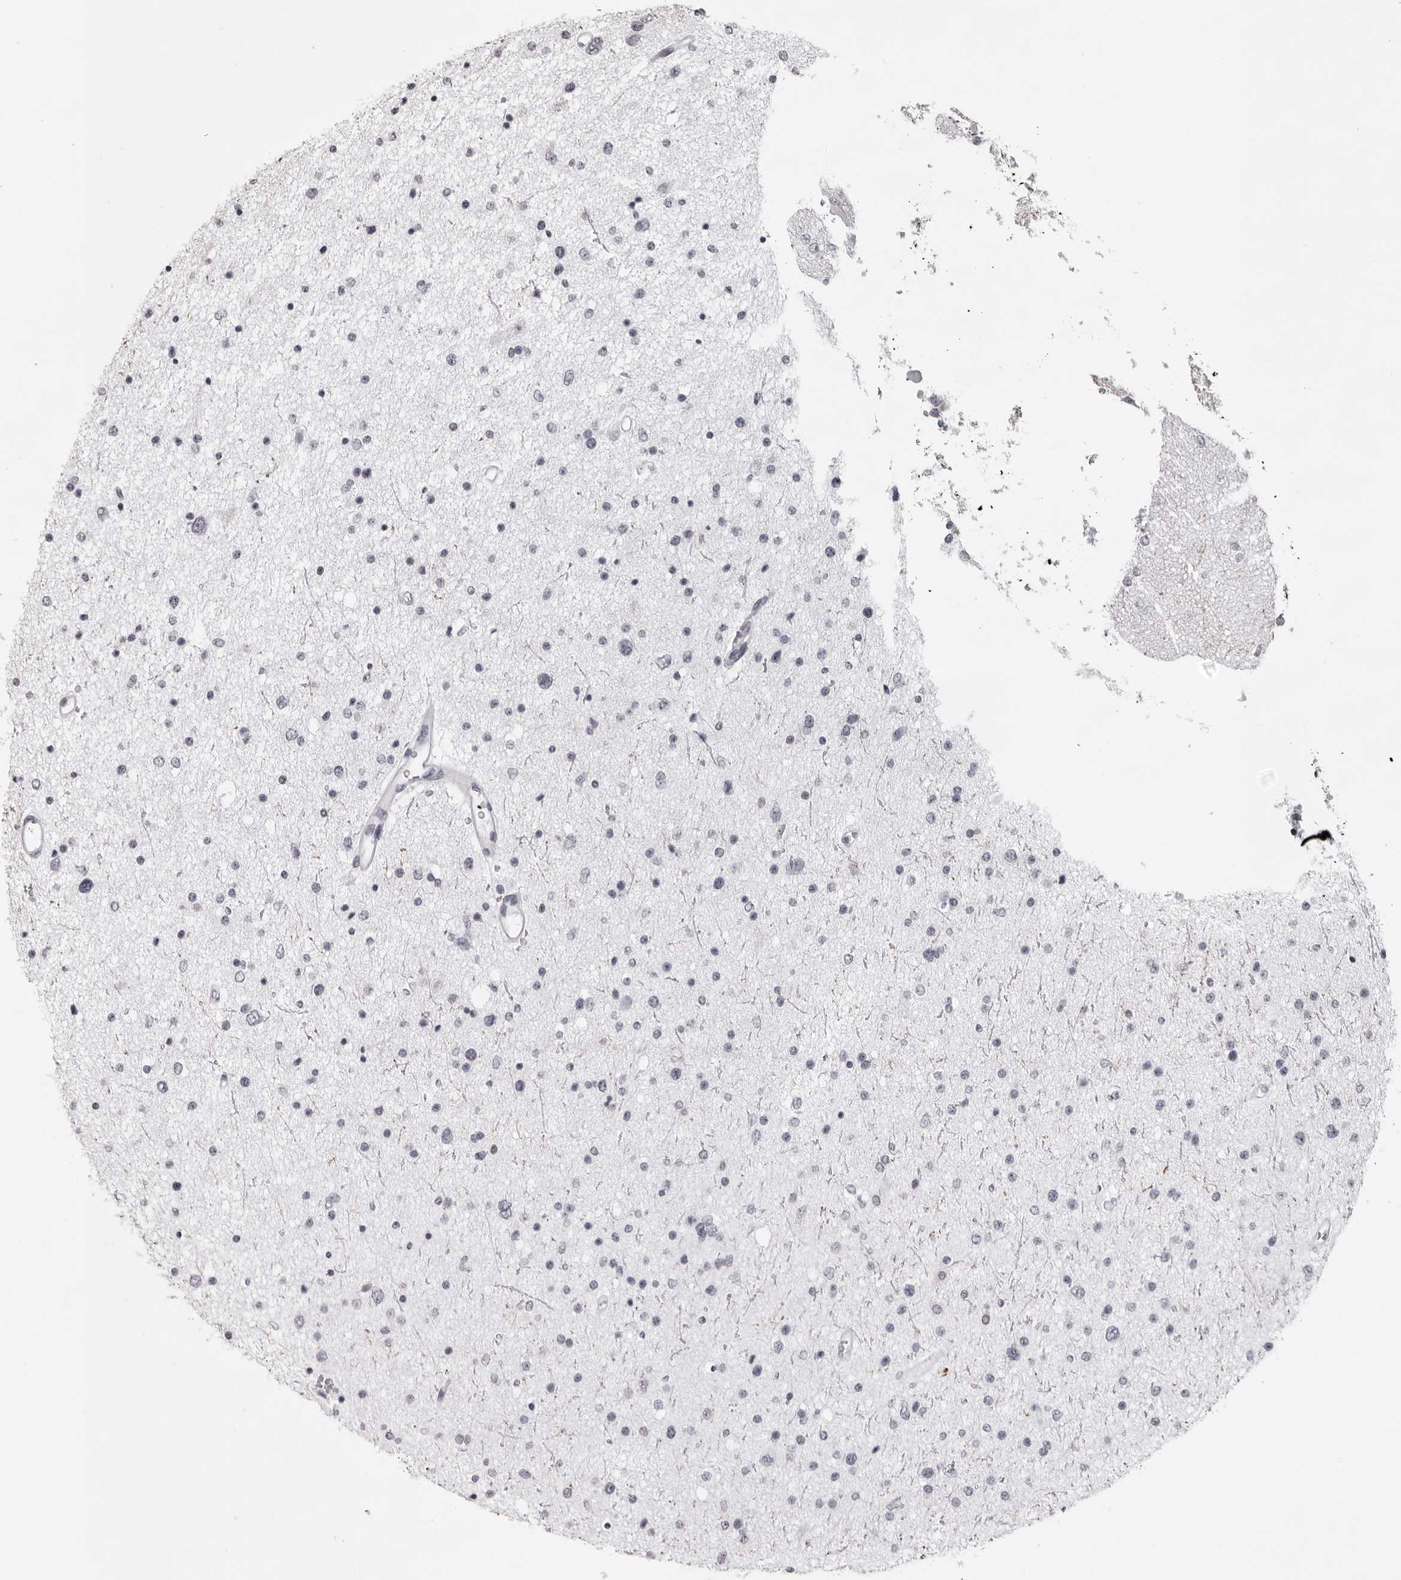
{"staining": {"intensity": "negative", "quantity": "none", "location": "none"}, "tissue": "glioma", "cell_type": "Tumor cells", "image_type": "cancer", "snomed": [{"axis": "morphology", "description": "Glioma, malignant, Low grade"}, {"axis": "topography", "description": "Brain"}], "caption": "This photomicrograph is of low-grade glioma (malignant) stained with immunohistochemistry (IHC) to label a protein in brown with the nuclei are counter-stained blue. There is no expression in tumor cells. (DAB (3,3'-diaminobenzidine) IHC, high magnification).", "gene": "NUDT18", "patient": {"sex": "female", "age": 37}}